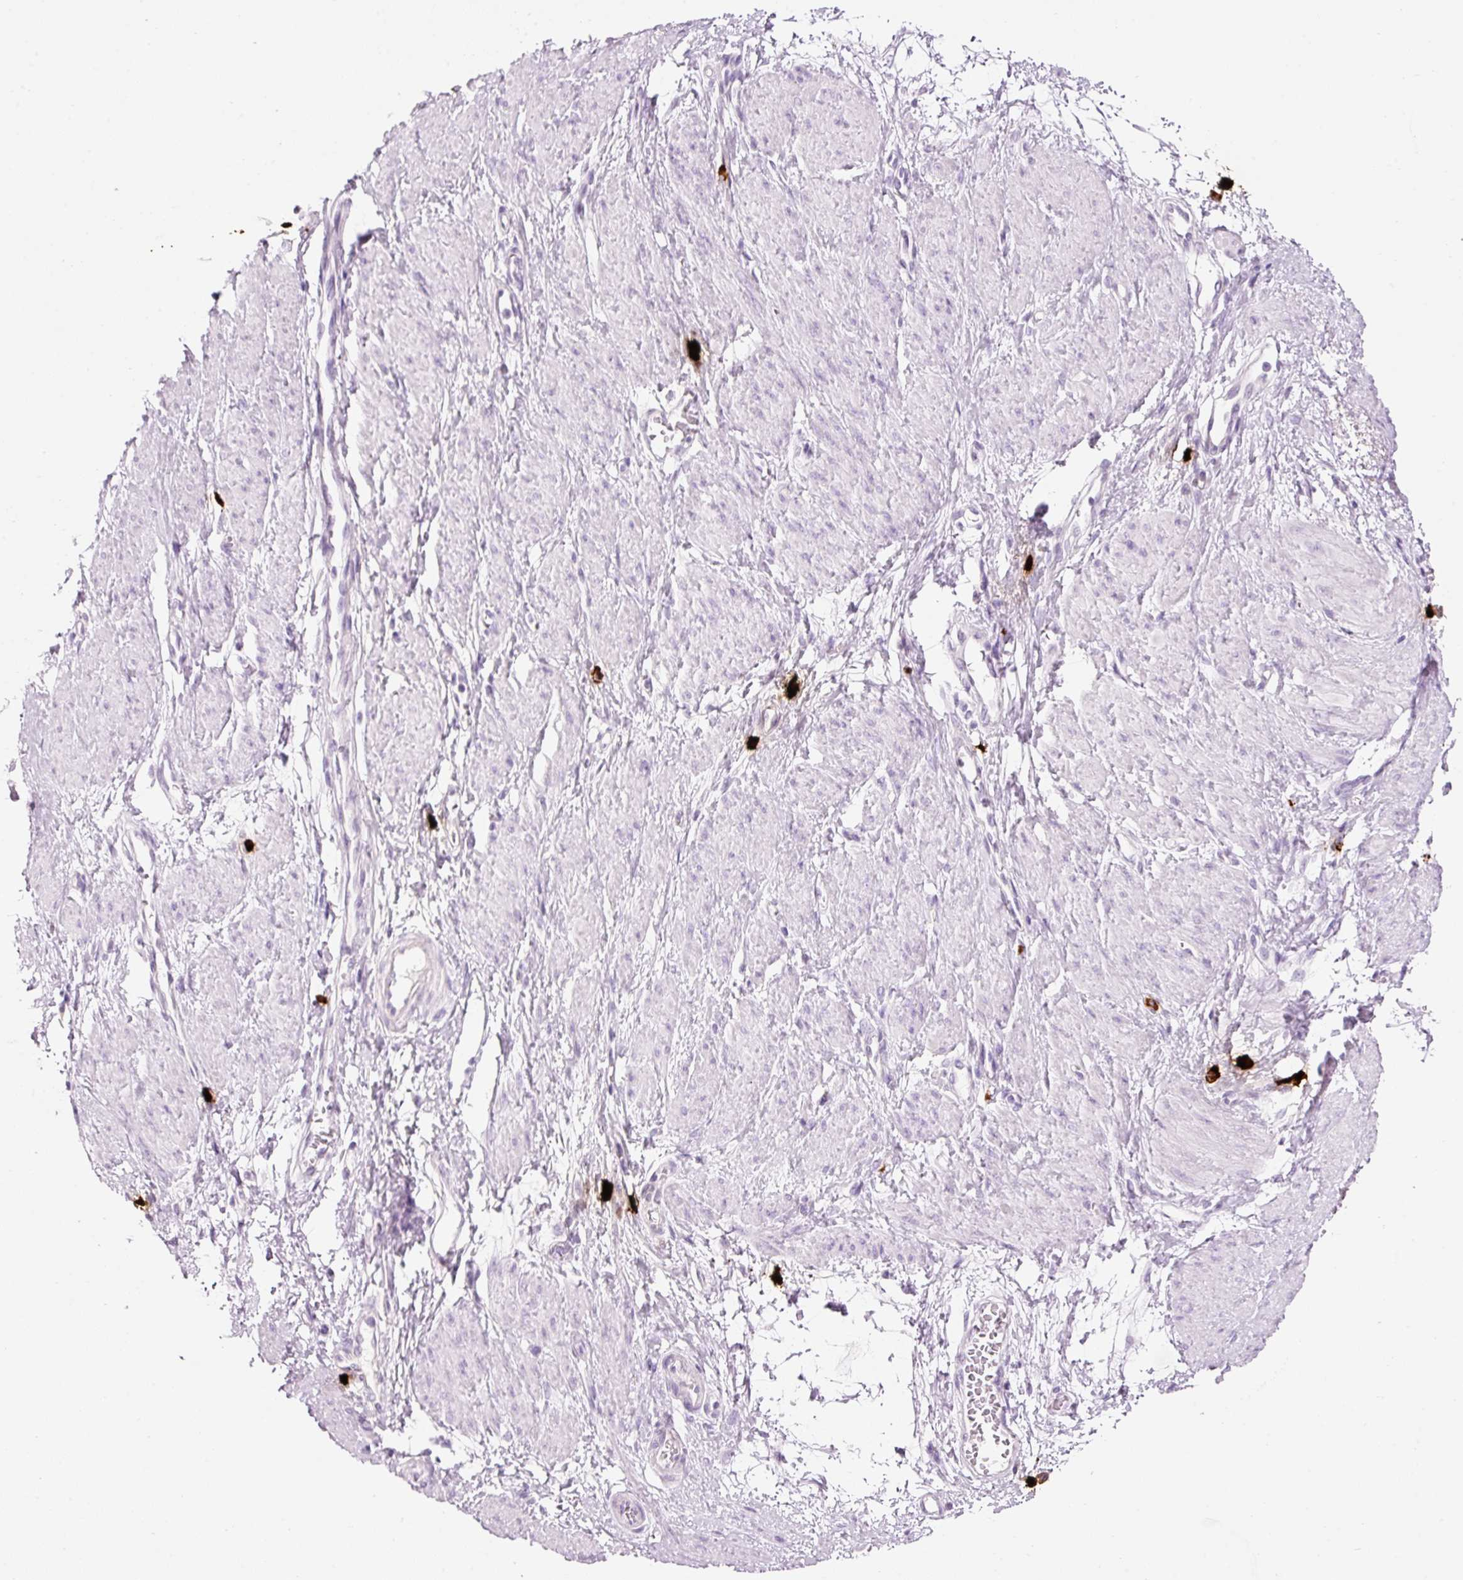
{"staining": {"intensity": "negative", "quantity": "none", "location": "none"}, "tissue": "smooth muscle", "cell_type": "Smooth muscle cells", "image_type": "normal", "snomed": [{"axis": "morphology", "description": "Normal tissue, NOS"}, {"axis": "topography", "description": "Smooth muscle"}, {"axis": "topography", "description": "Uterus"}], "caption": "IHC histopathology image of unremarkable smooth muscle: smooth muscle stained with DAB (3,3'-diaminobenzidine) displays no significant protein positivity in smooth muscle cells.", "gene": "CMA1", "patient": {"sex": "female", "age": 39}}